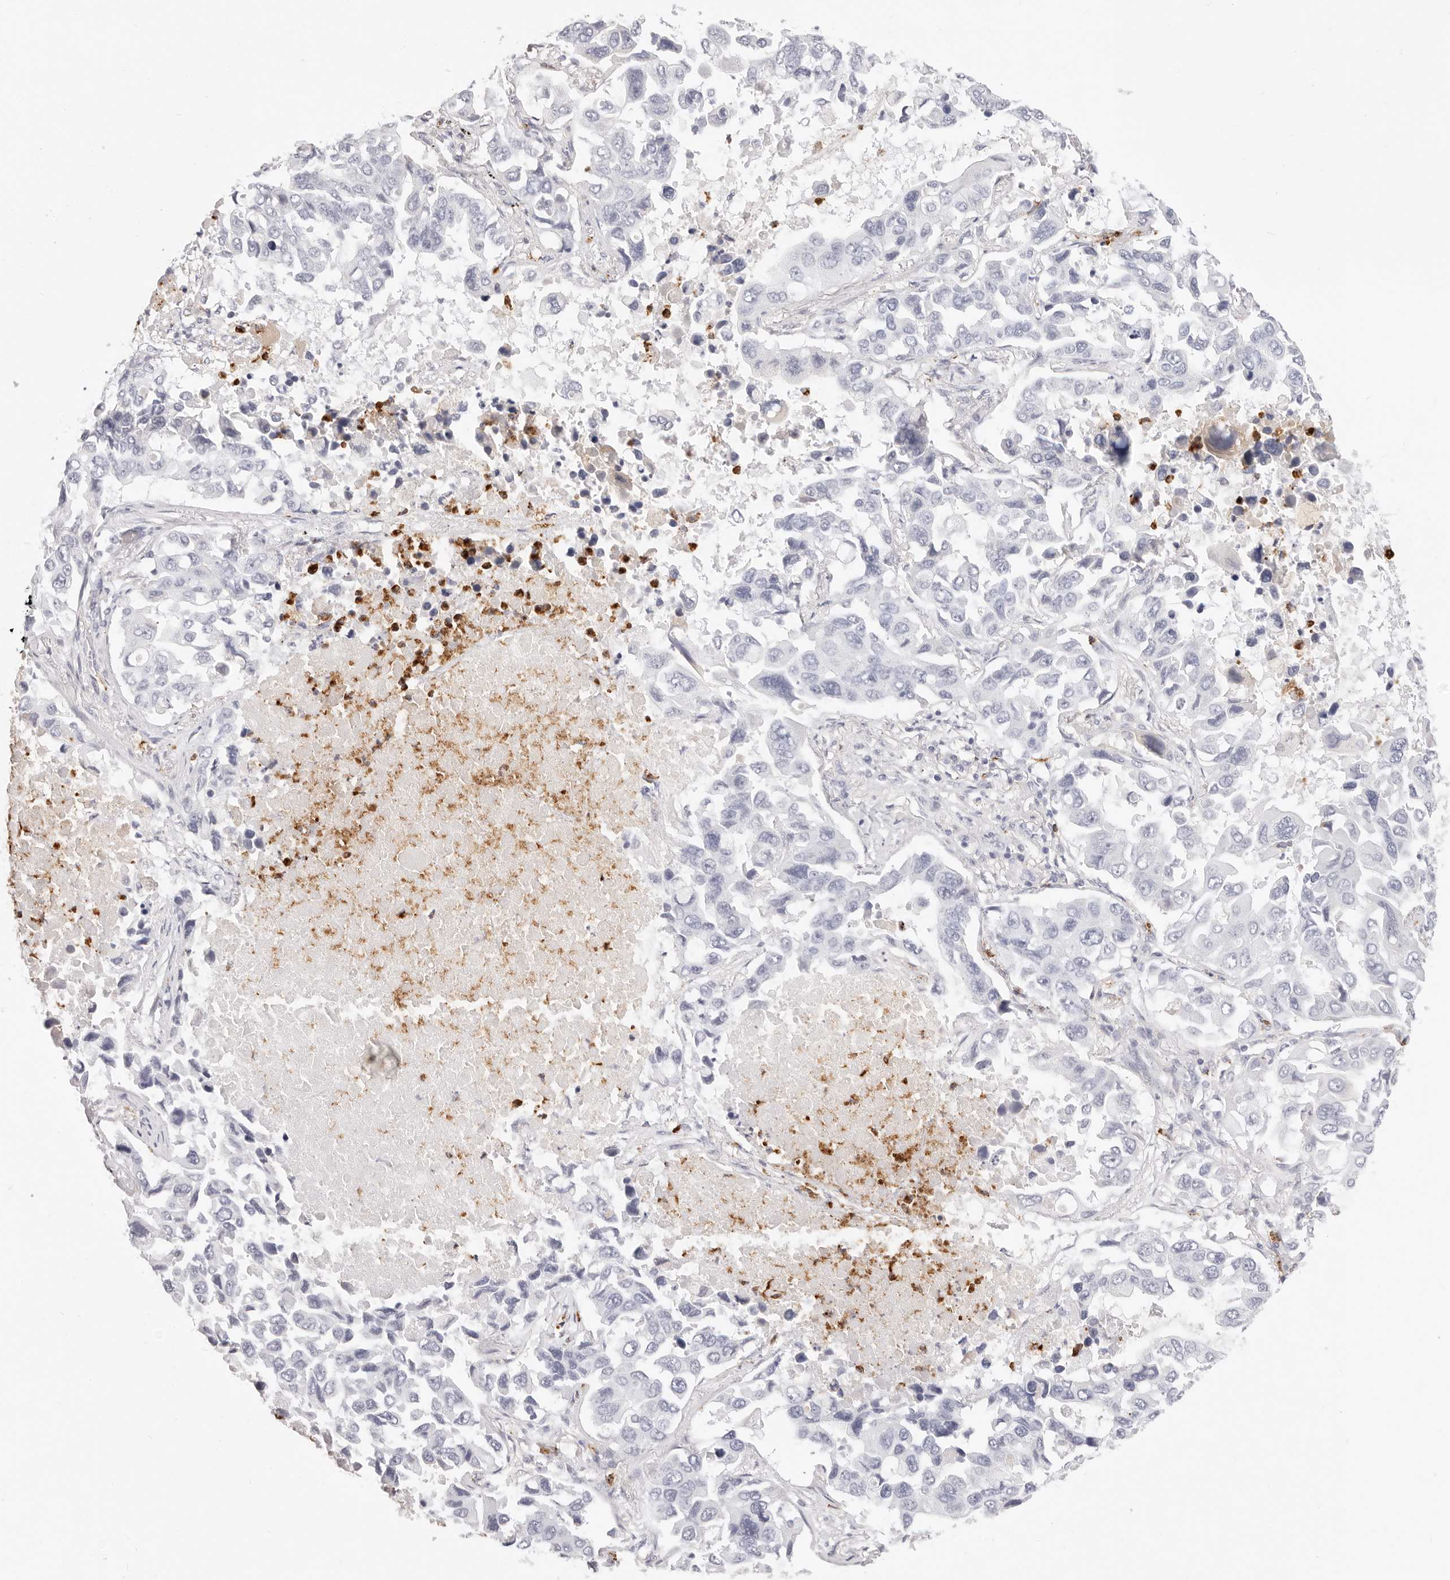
{"staining": {"intensity": "negative", "quantity": "none", "location": "none"}, "tissue": "lung cancer", "cell_type": "Tumor cells", "image_type": "cancer", "snomed": [{"axis": "morphology", "description": "Adenocarcinoma, NOS"}, {"axis": "topography", "description": "Lung"}], "caption": "The histopathology image shows no staining of tumor cells in adenocarcinoma (lung). (DAB IHC, high magnification).", "gene": "CAMP", "patient": {"sex": "male", "age": 64}}